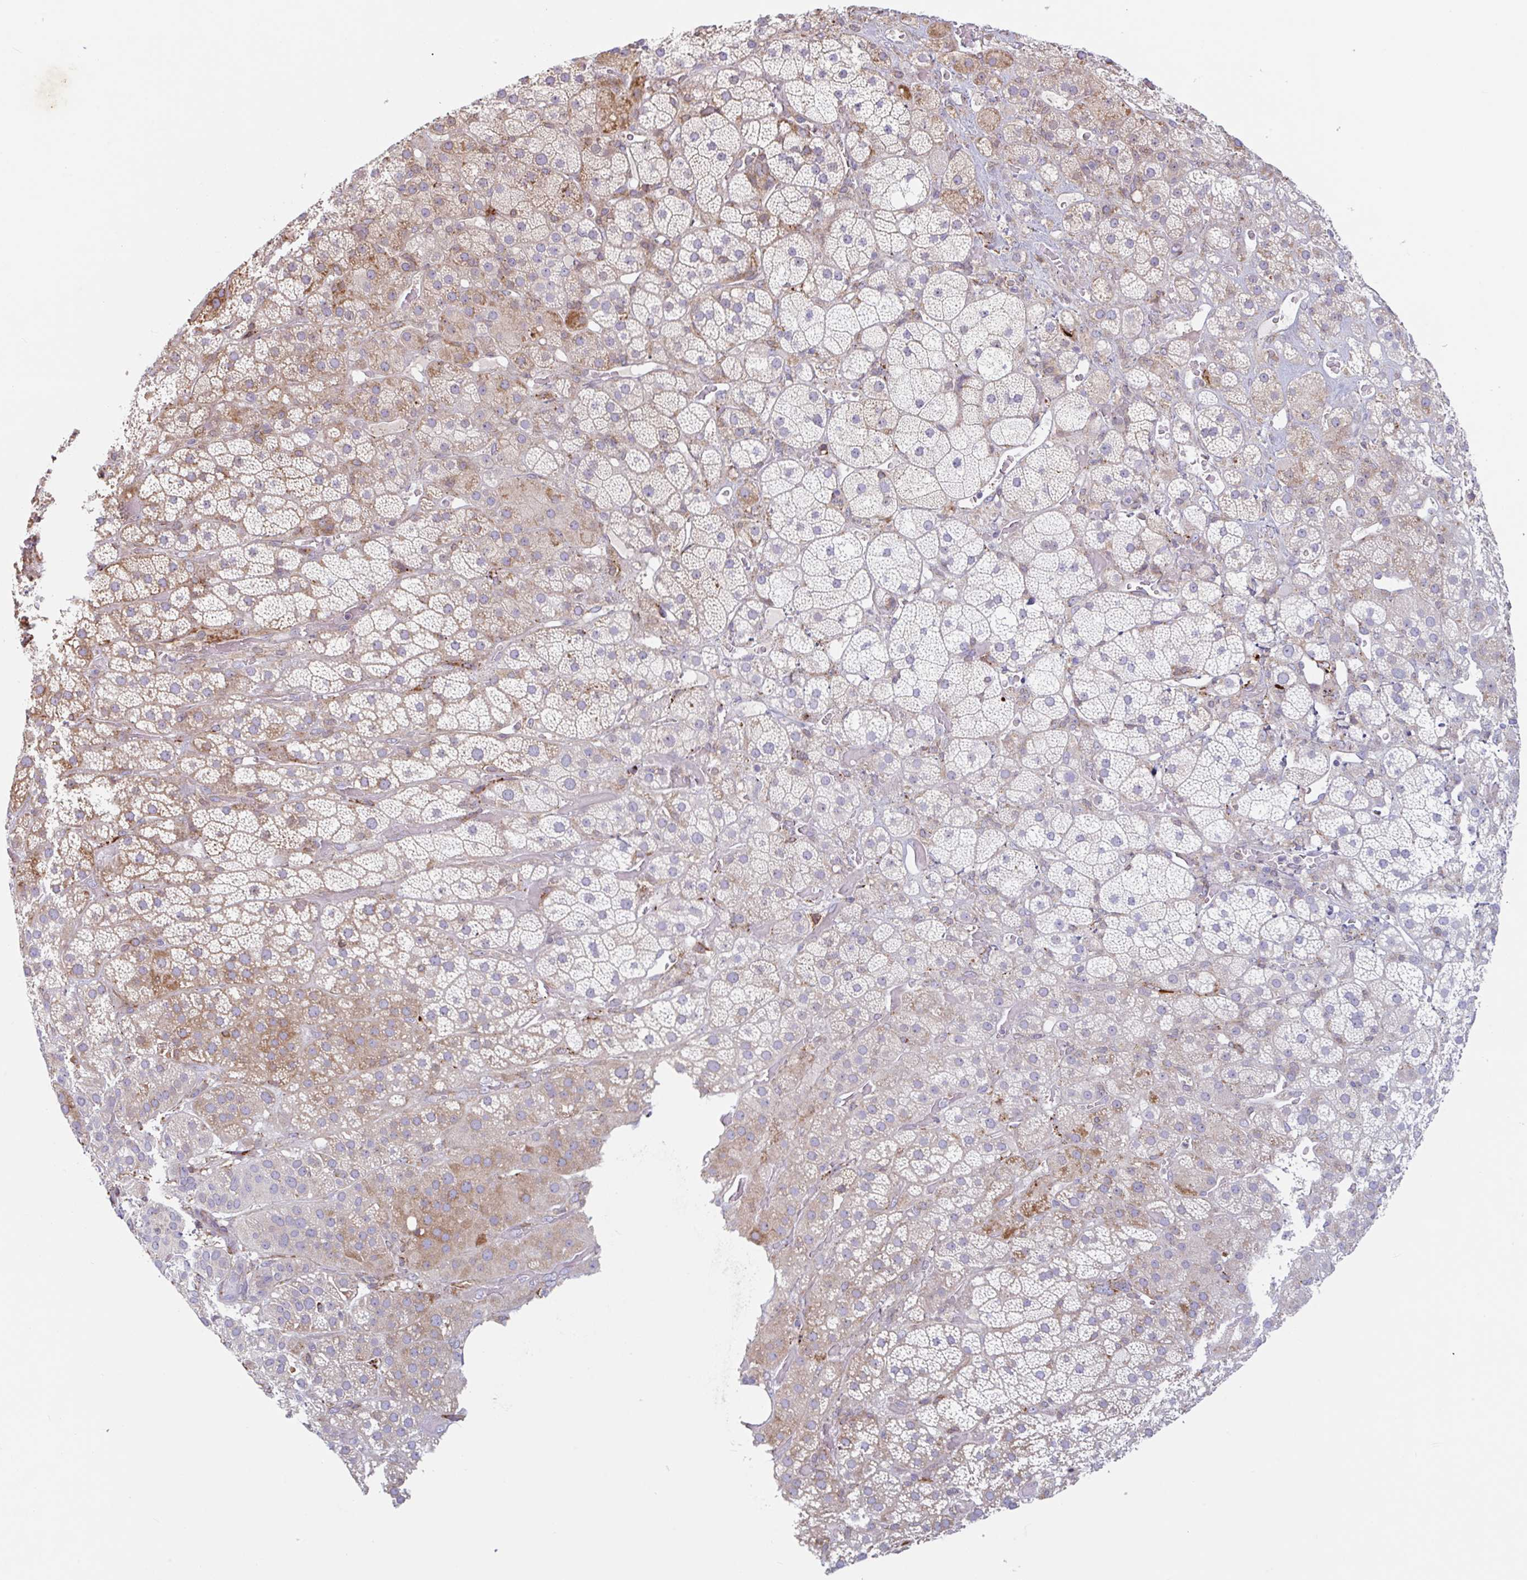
{"staining": {"intensity": "moderate", "quantity": "25%-75%", "location": "cytoplasmic/membranous"}, "tissue": "adrenal gland", "cell_type": "Glandular cells", "image_type": "normal", "snomed": [{"axis": "morphology", "description": "Normal tissue, NOS"}, {"axis": "topography", "description": "Adrenal gland"}], "caption": "High-magnification brightfield microscopy of normal adrenal gland stained with DAB (3,3'-diaminobenzidine) (brown) and counterstained with hematoxylin (blue). glandular cells exhibit moderate cytoplasmic/membranous expression is identified in approximately25%-75% of cells. (DAB (3,3'-diaminobenzidine) = brown stain, brightfield microscopy at high magnification).", "gene": "RIT1", "patient": {"sex": "male", "age": 57}}